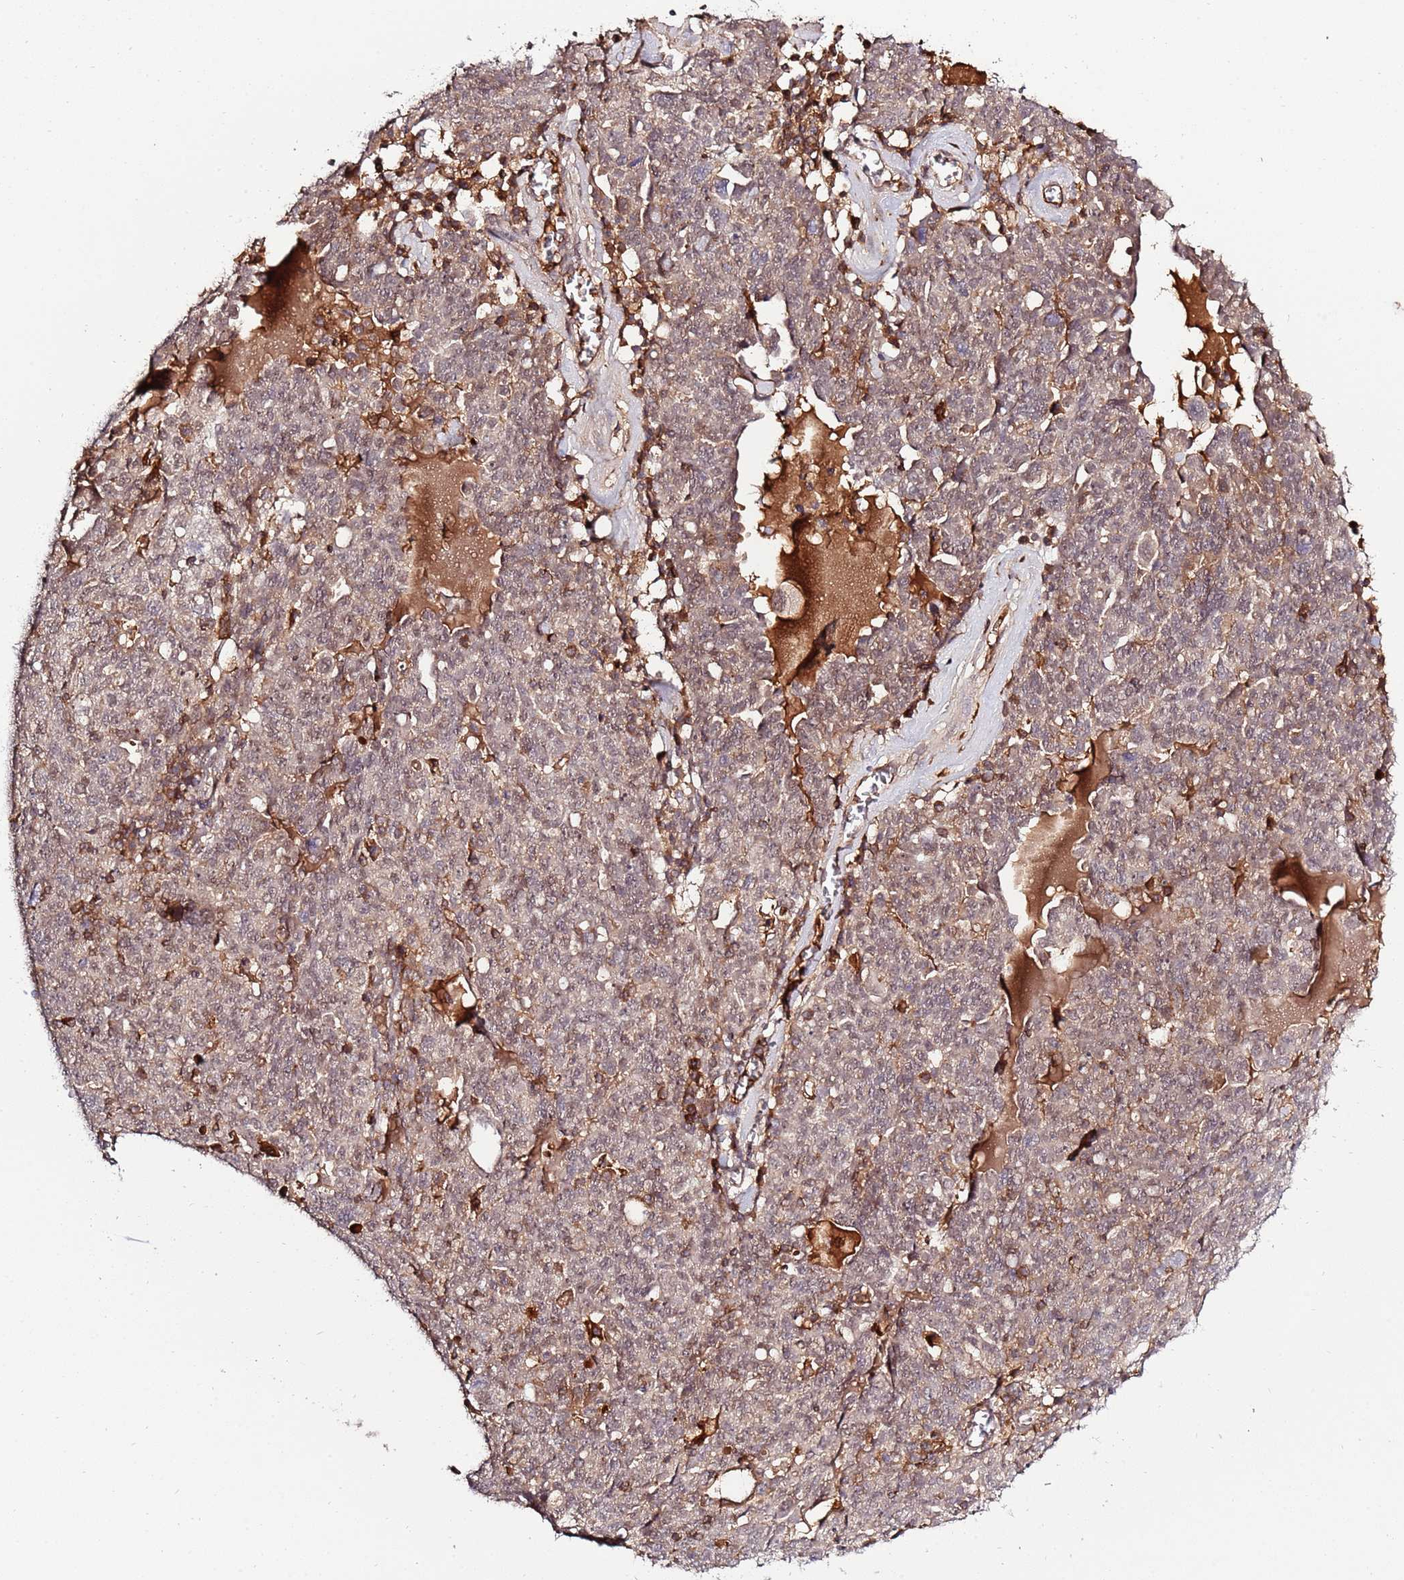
{"staining": {"intensity": "weak", "quantity": ">75%", "location": "cytoplasmic/membranous,nuclear"}, "tissue": "ovarian cancer", "cell_type": "Tumor cells", "image_type": "cancer", "snomed": [{"axis": "morphology", "description": "Carcinoma, endometroid"}, {"axis": "topography", "description": "Ovary"}], "caption": "Endometroid carcinoma (ovarian) stained with a brown dye demonstrates weak cytoplasmic/membranous and nuclear positive positivity in approximately >75% of tumor cells.", "gene": "ZNF624", "patient": {"sex": "female", "age": 62}}